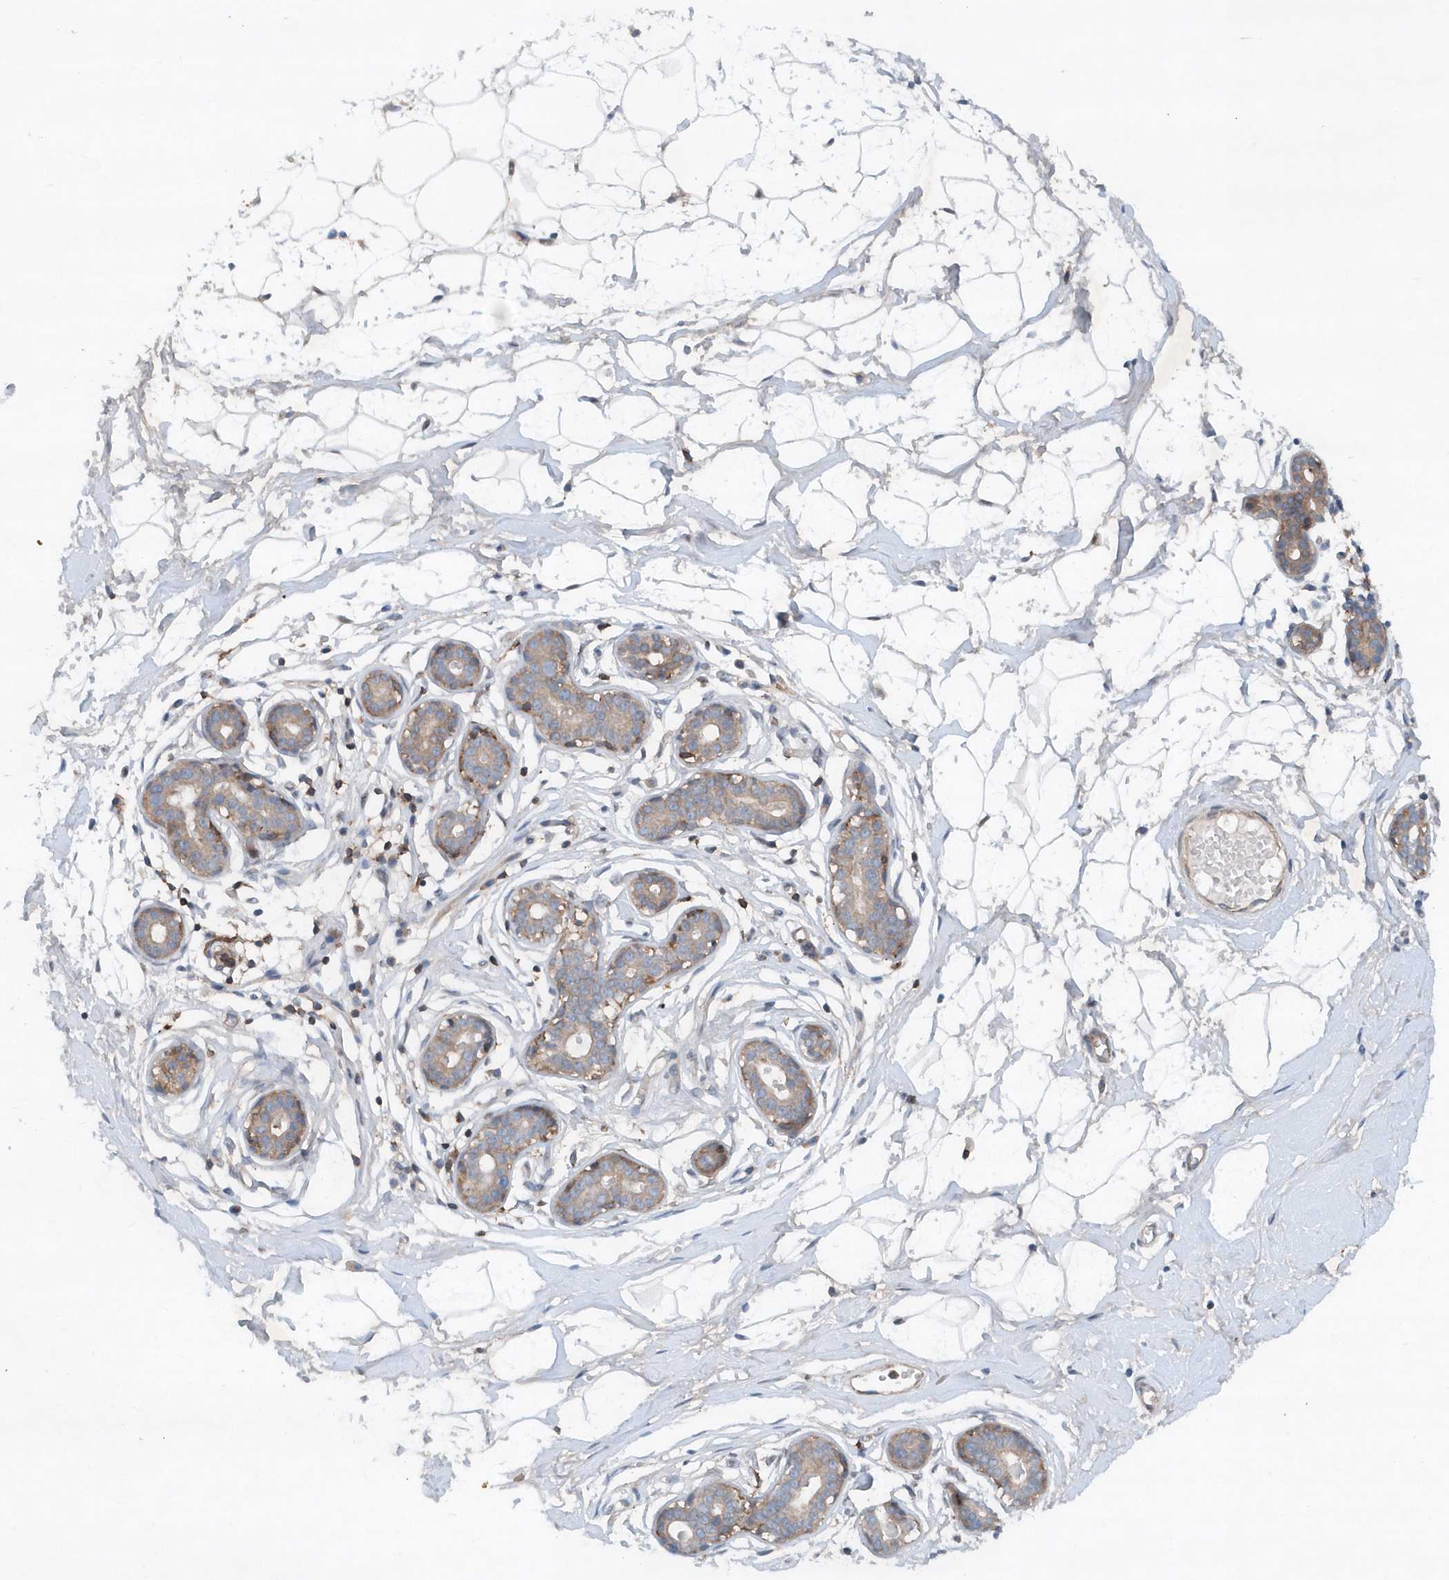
{"staining": {"intensity": "negative", "quantity": "none", "location": "none"}, "tissue": "breast", "cell_type": "Adipocytes", "image_type": "normal", "snomed": [{"axis": "morphology", "description": "Normal tissue, NOS"}, {"axis": "topography", "description": "Breast"}], "caption": "Immunohistochemistry (IHC) histopathology image of unremarkable breast: human breast stained with DAB (3,3'-diaminobenzidine) demonstrates no significant protein expression in adipocytes. Nuclei are stained in blue.", "gene": "P2RY10", "patient": {"sex": "female", "age": 23}}